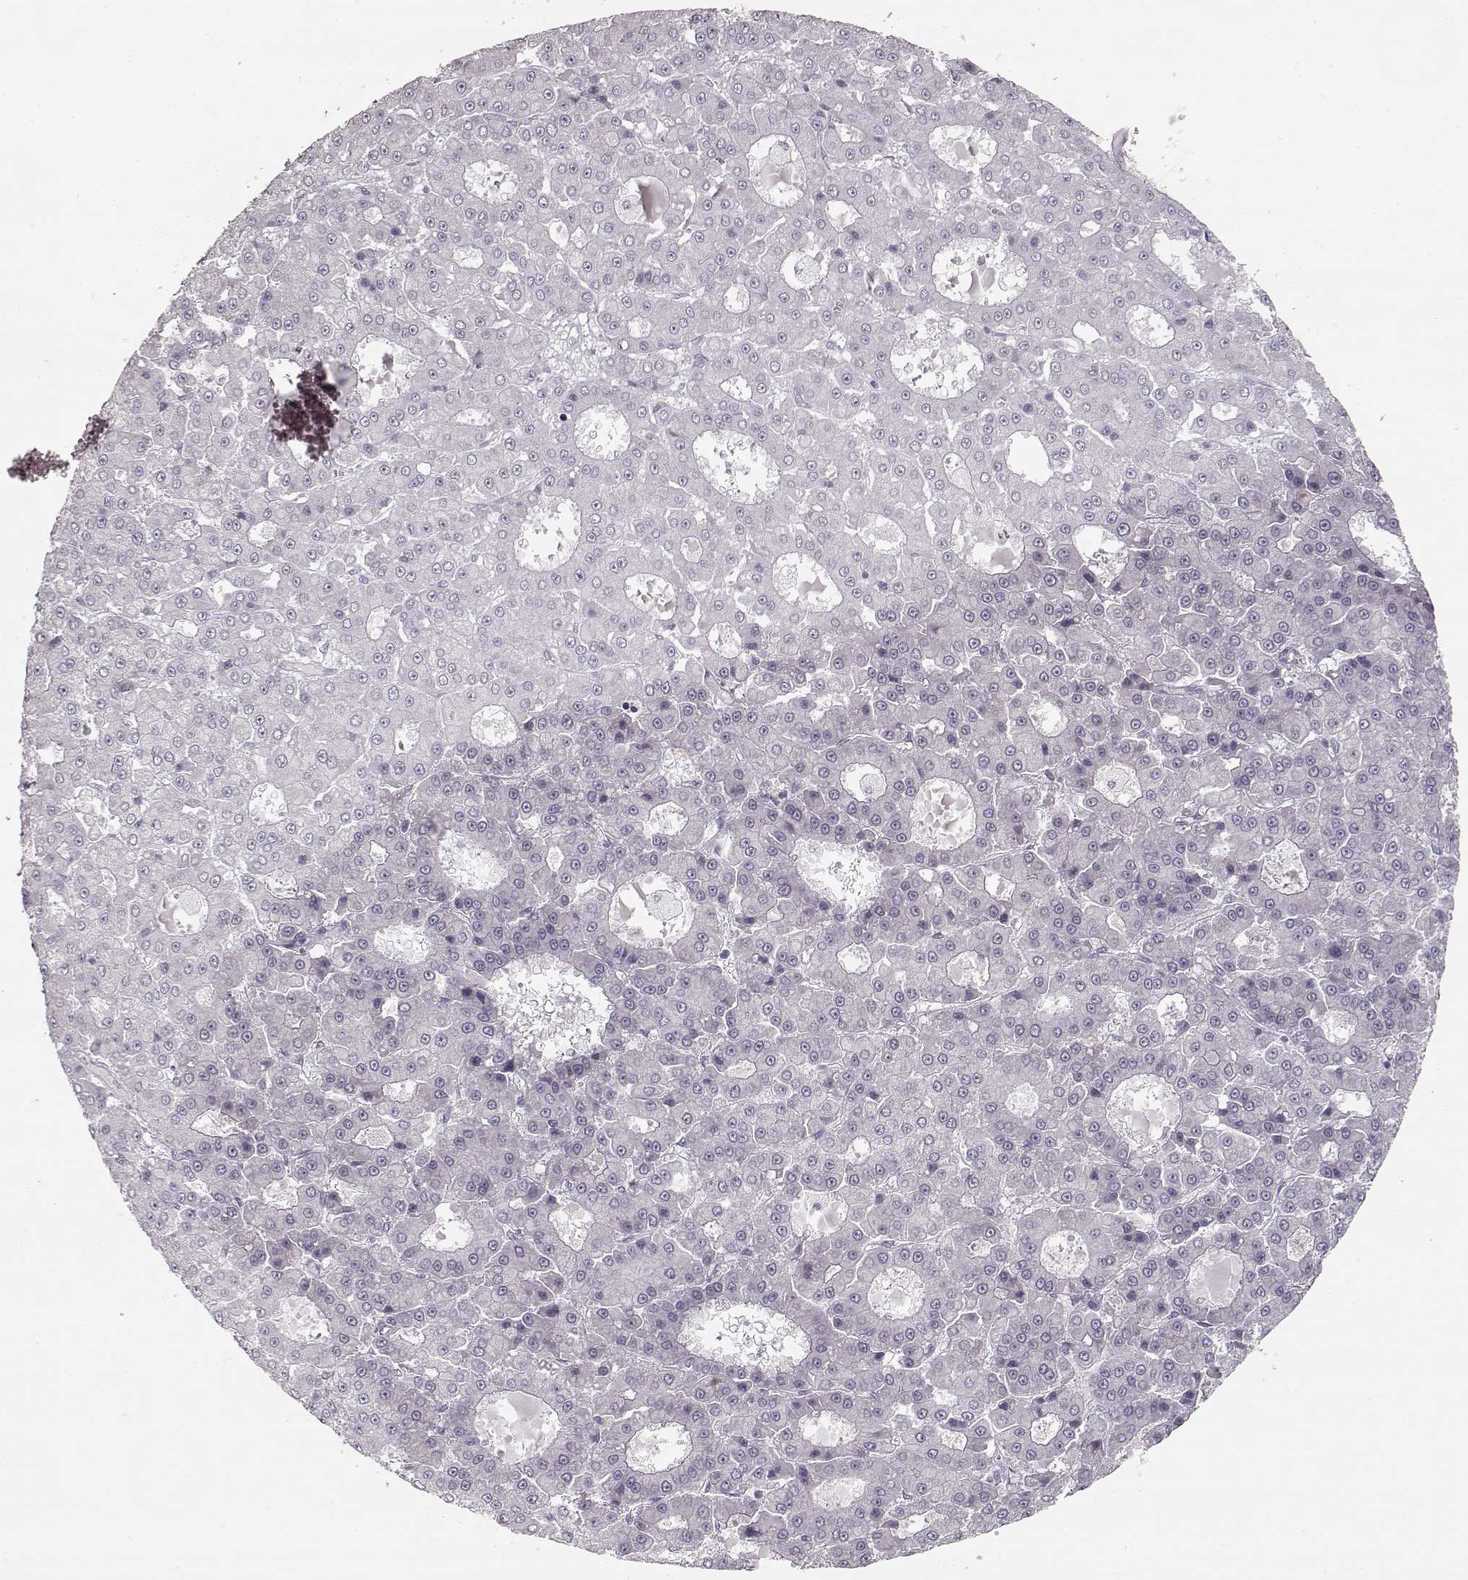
{"staining": {"intensity": "negative", "quantity": "none", "location": "none"}, "tissue": "liver cancer", "cell_type": "Tumor cells", "image_type": "cancer", "snomed": [{"axis": "morphology", "description": "Carcinoma, Hepatocellular, NOS"}, {"axis": "topography", "description": "Liver"}], "caption": "This histopathology image is of liver hepatocellular carcinoma stained with immunohistochemistry to label a protein in brown with the nuclei are counter-stained blue. There is no staining in tumor cells.", "gene": "S100B", "patient": {"sex": "male", "age": 70}}